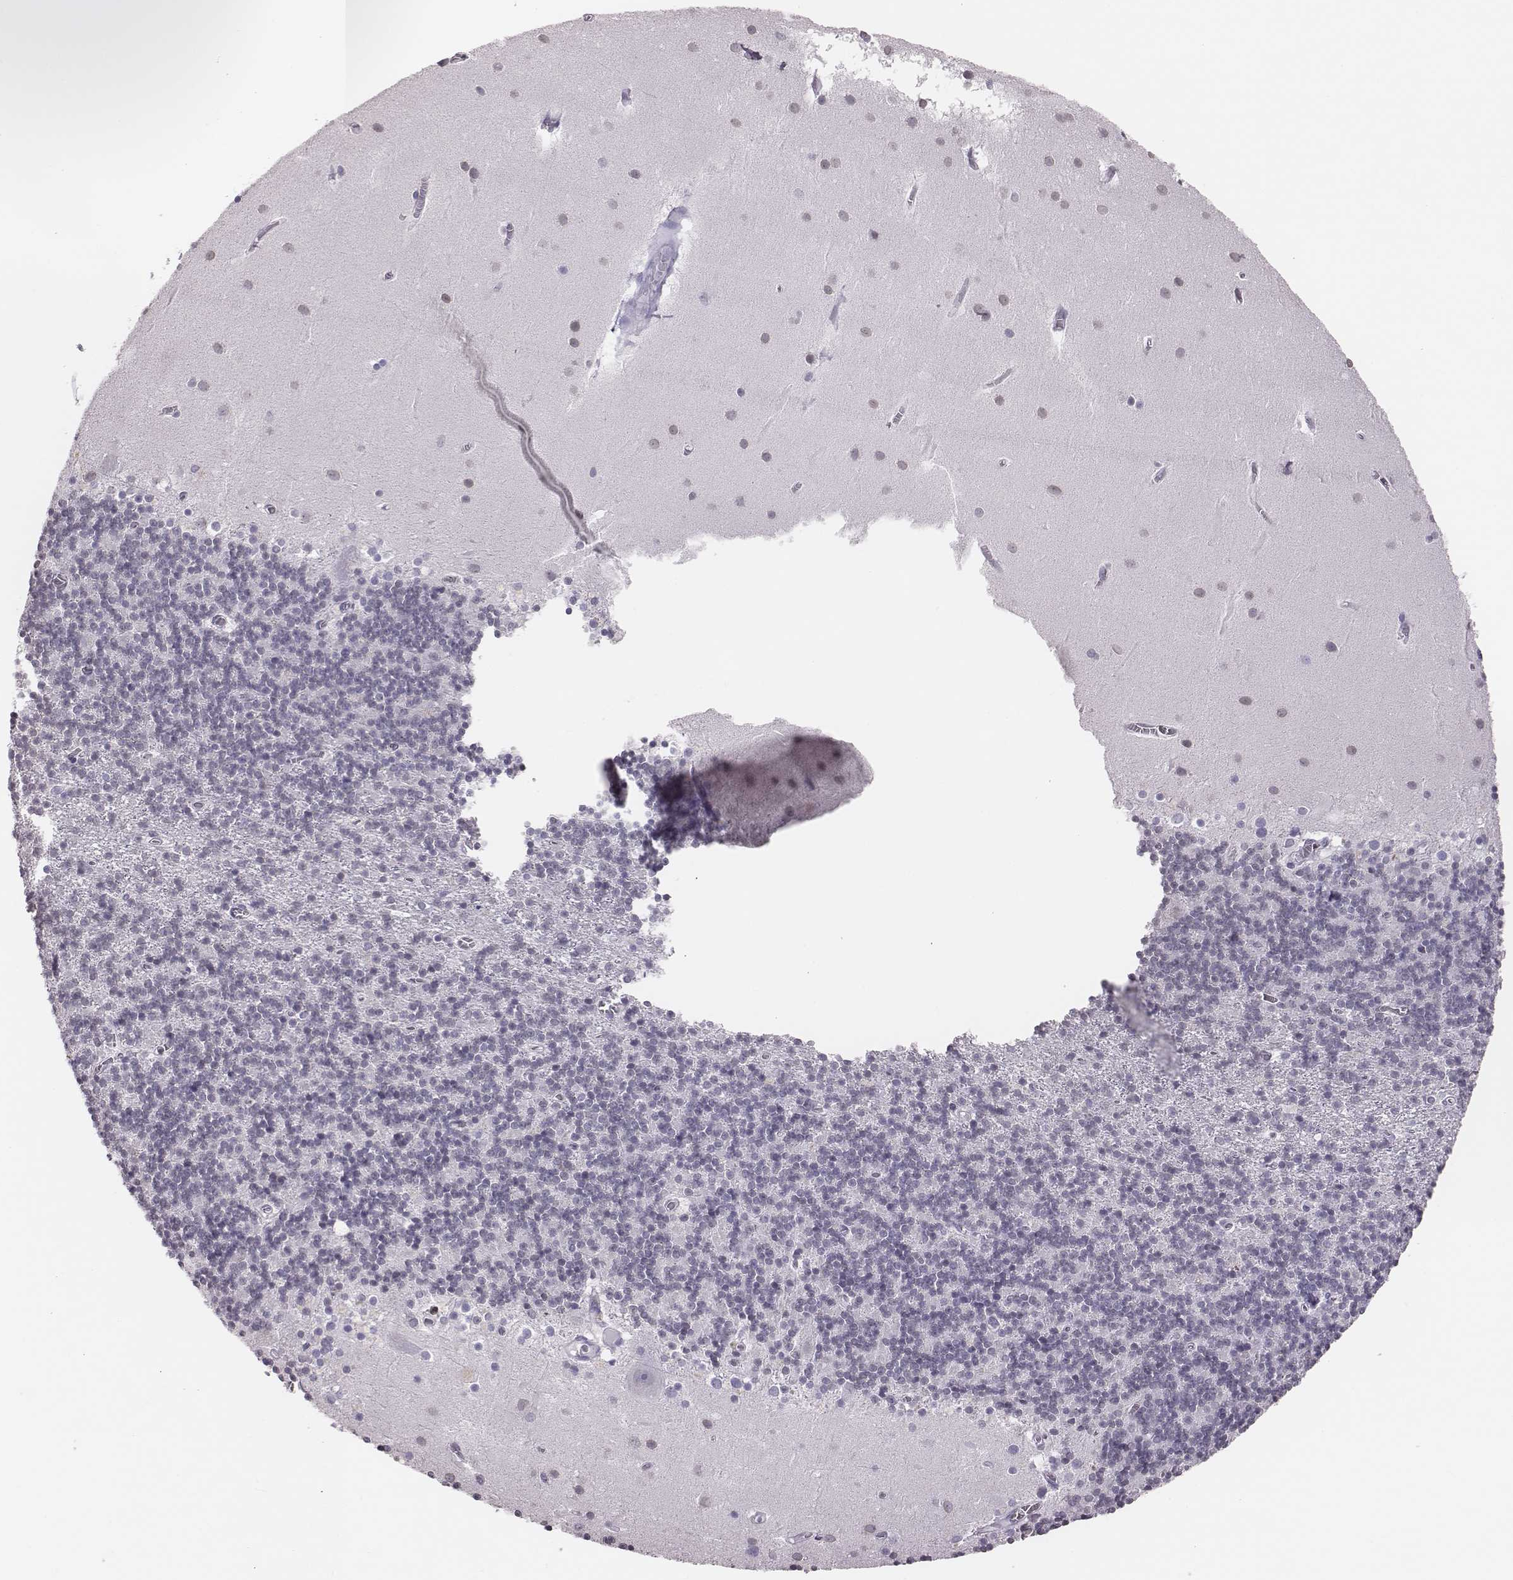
{"staining": {"intensity": "negative", "quantity": "none", "location": "none"}, "tissue": "cerebellum", "cell_type": "Cells in granular layer", "image_type": "normal", "snomed": [{"axis": "morphology", "description": "Normal tissue, NOS"}, {"axis": "topography", "description": "Cerebellum"}], "caption": "Immunohistochemistry of normal human cerebellum reveals no staining in cells in granular layer. The staining is performed using DAB brown chromogen with nuclei counter-stained in using hematoxylin.", "gene": "H1", "patient": {"sex": "male", "age": 70}}